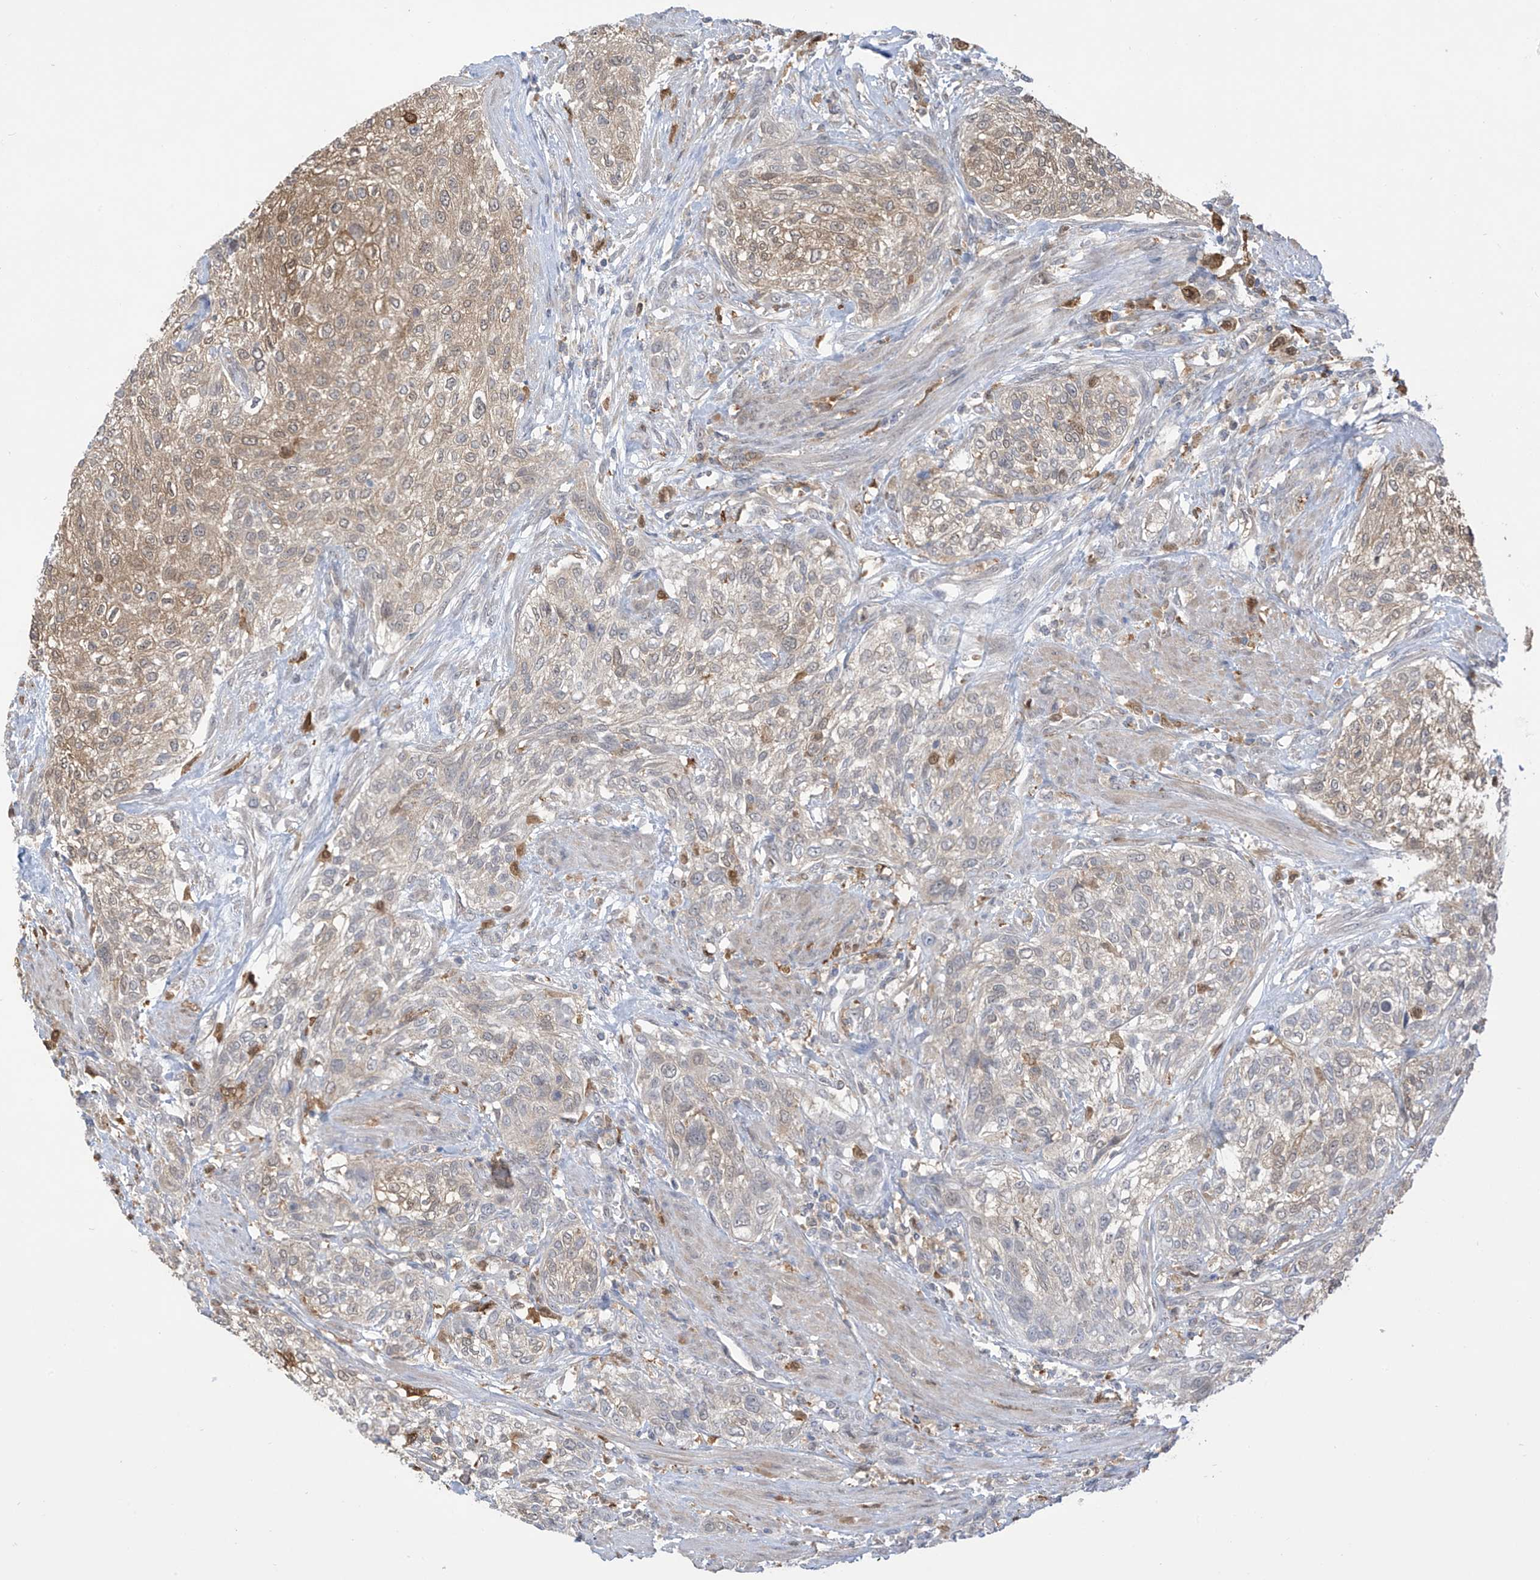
{"staining": {"intensity": "moderate", "quantity": "25%-75%", "location": "cytoplasmic/membranous,nuclear"}, "tissue": "urothelial cancer", "cell_type": "Tumor cells", "image_type": "cancer", "snomed": [{"axis": "morphology", "description": "Urothelial carcinoma, High grade"}, {"axis": "topography", "description": "Urinary bladder"}], "caption": "The photomicrograph shows immunohistochemical staining of high-grade urothelial carcinoma. There is moderate cytoplasmic/membranous and nuclear staining is identified in about 25%-75% of tumor cells.", "gene": "IDH1", "patient": {"sex": "male", "age": 35}}